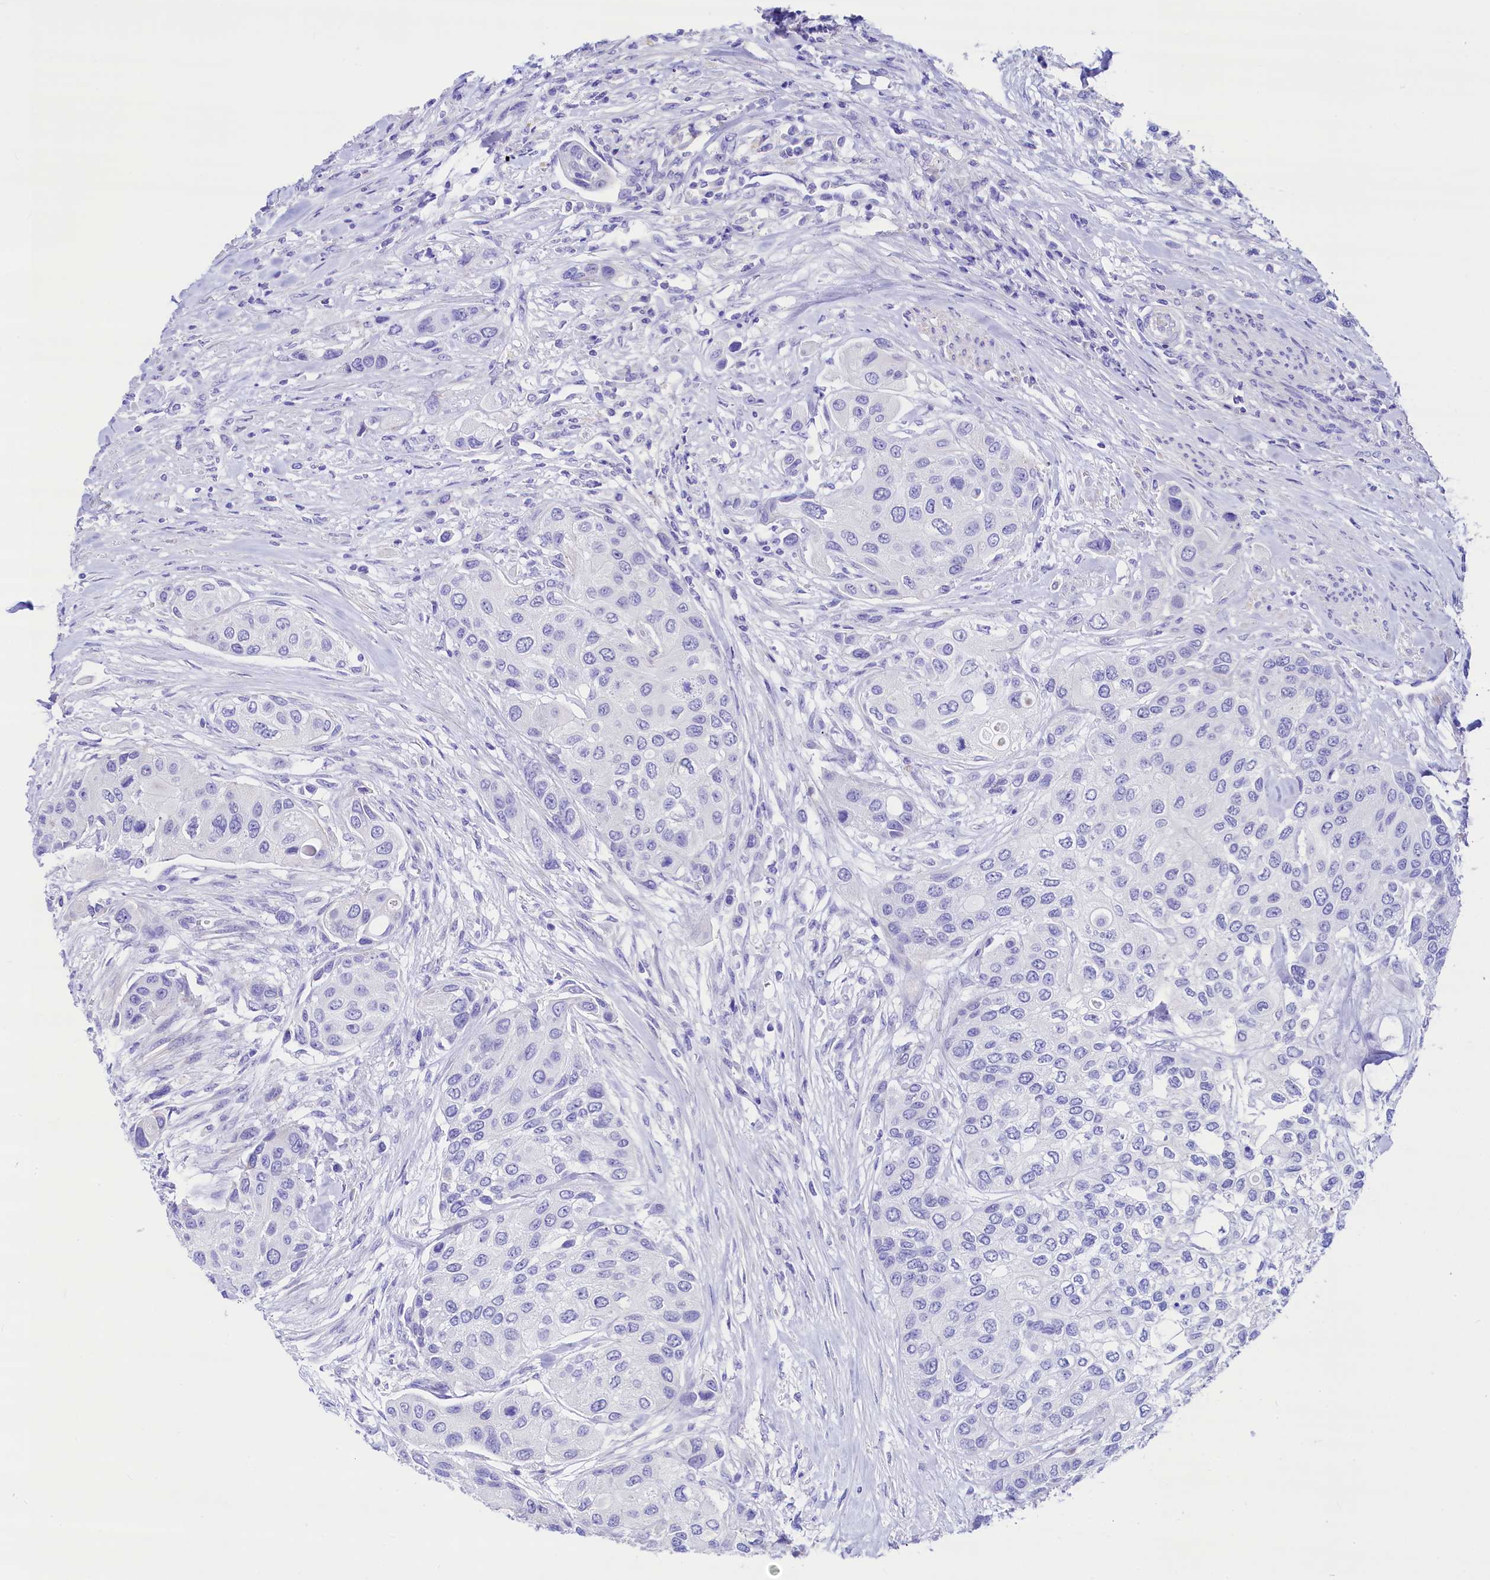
{"staining": {"intensity": "negative", "quantity": "none", "location": "none"}, "tissue": "urothelial cancer", "cell_type": "Tumor cells", "image_type": "cancer", "snomed": [{"axis": "morphology", "description": "Normal tissue, NOS"}, {"axis": "morphology", "description": "Urothelial carcinoma, High grade"}, {"axis": "topography", "description": "Vascular tissue"}, {"axis": "topography", "description": "Urinary bladder"}], "caption": "This is an immunohistochemistry (IHC) photomicrograph of human high-grade urothelial carcinoma. There is no staining in tumor cells.", "gene": "RBP3", "patient": {"sex": "female", "age": 56}}